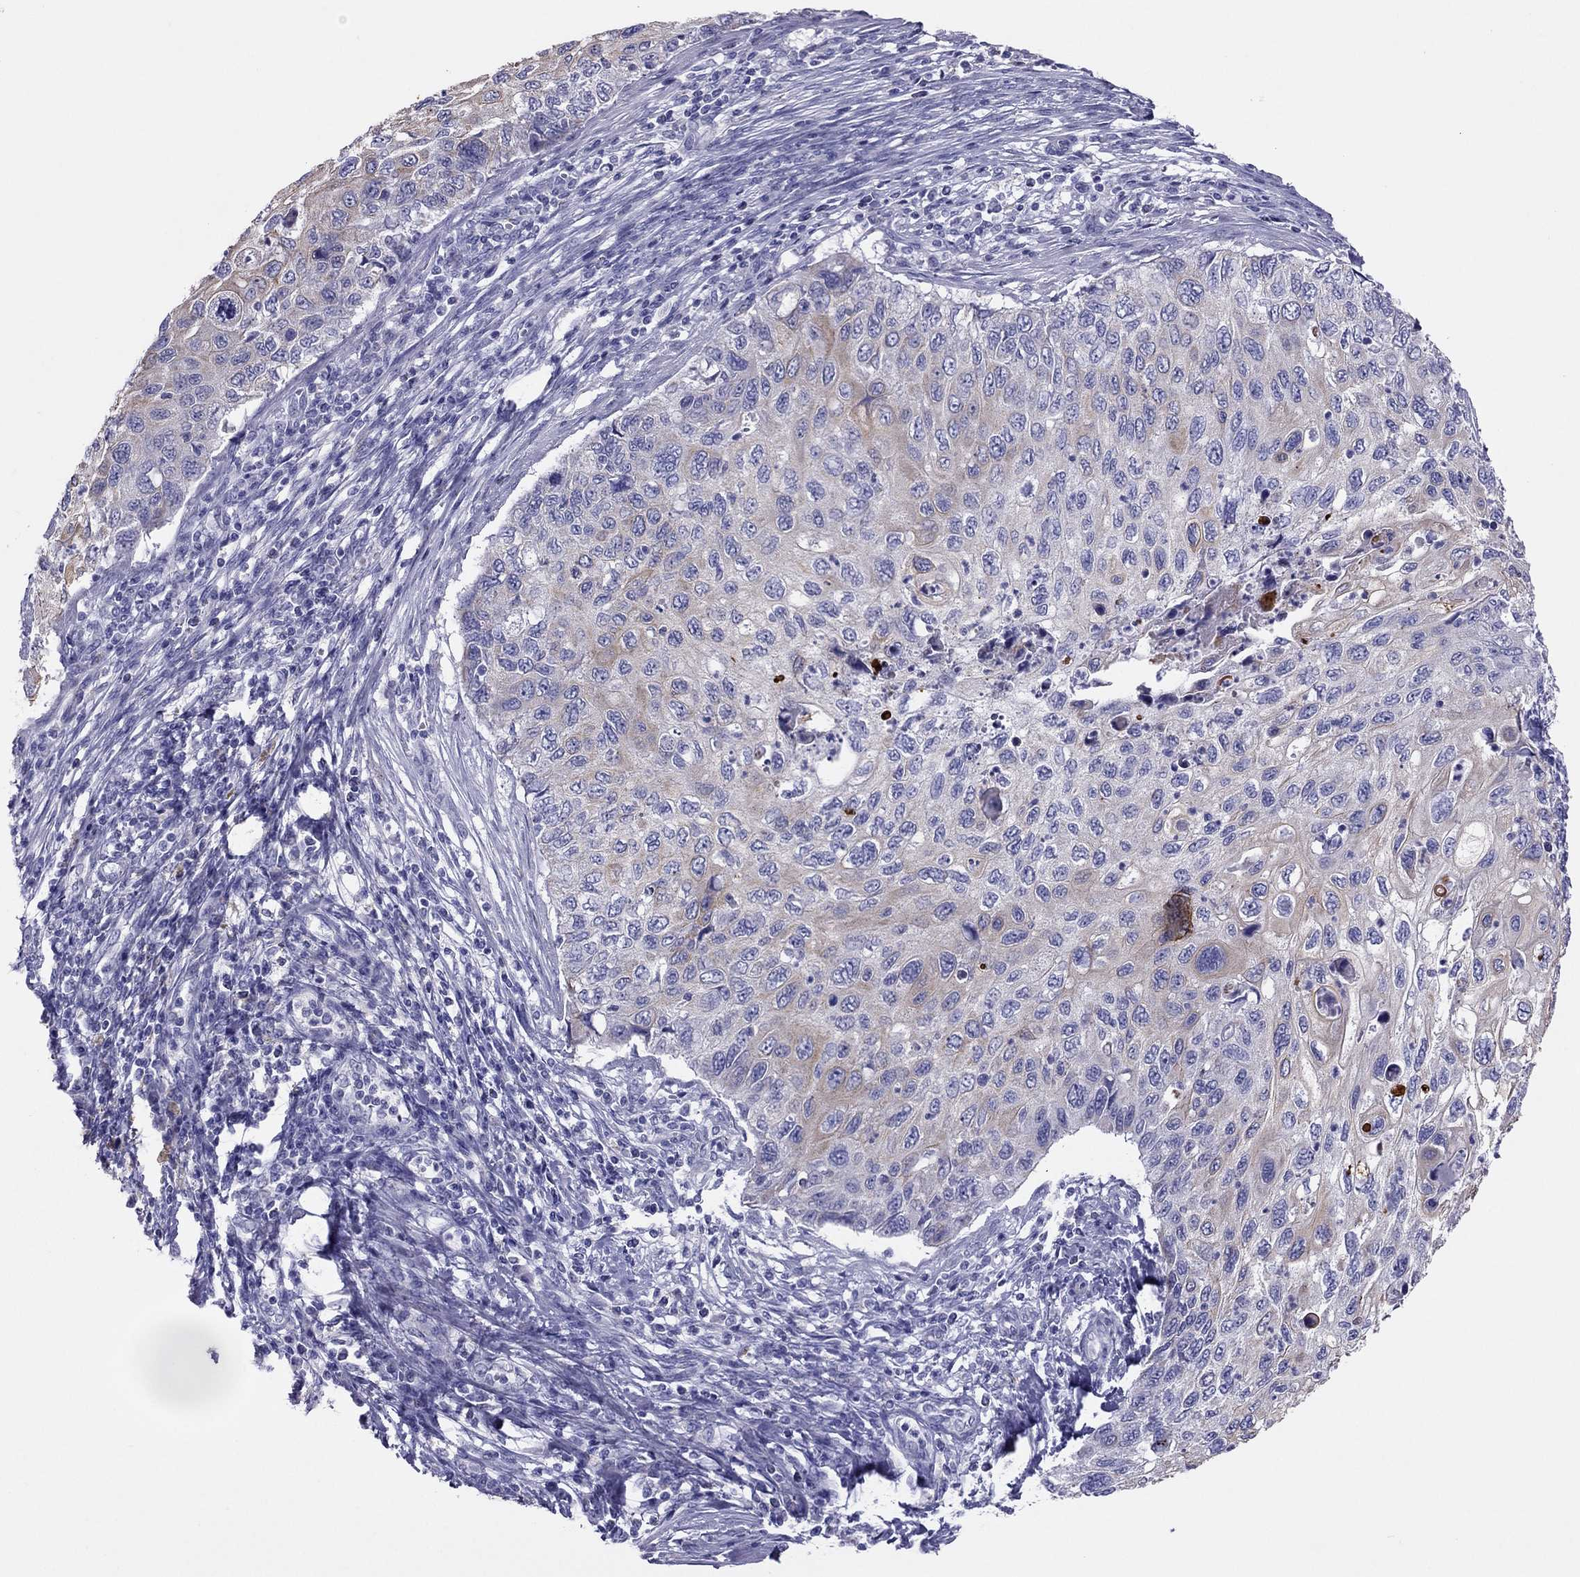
{"staining": {"intensity": "weak", "quantity": "25%-75%", "location": "cytoplasmic/membranous"}, "tissue": "cervical cancer", "cell_type": "Tumor cells", "image_type": "cancer", "snomed": [{"axis": "morphology", "description": "Squamous cell carcinoma, NOS"}, {"axis": "topography", "description": "Cervix"}], "caption": "Squamous cell carcinoma (cervical) stained for a protein shows weak cytoplasmic/membranous positivity in tumor cells.", "gene": "MAEL", "patient": {"sex": "female", "age": 70}}